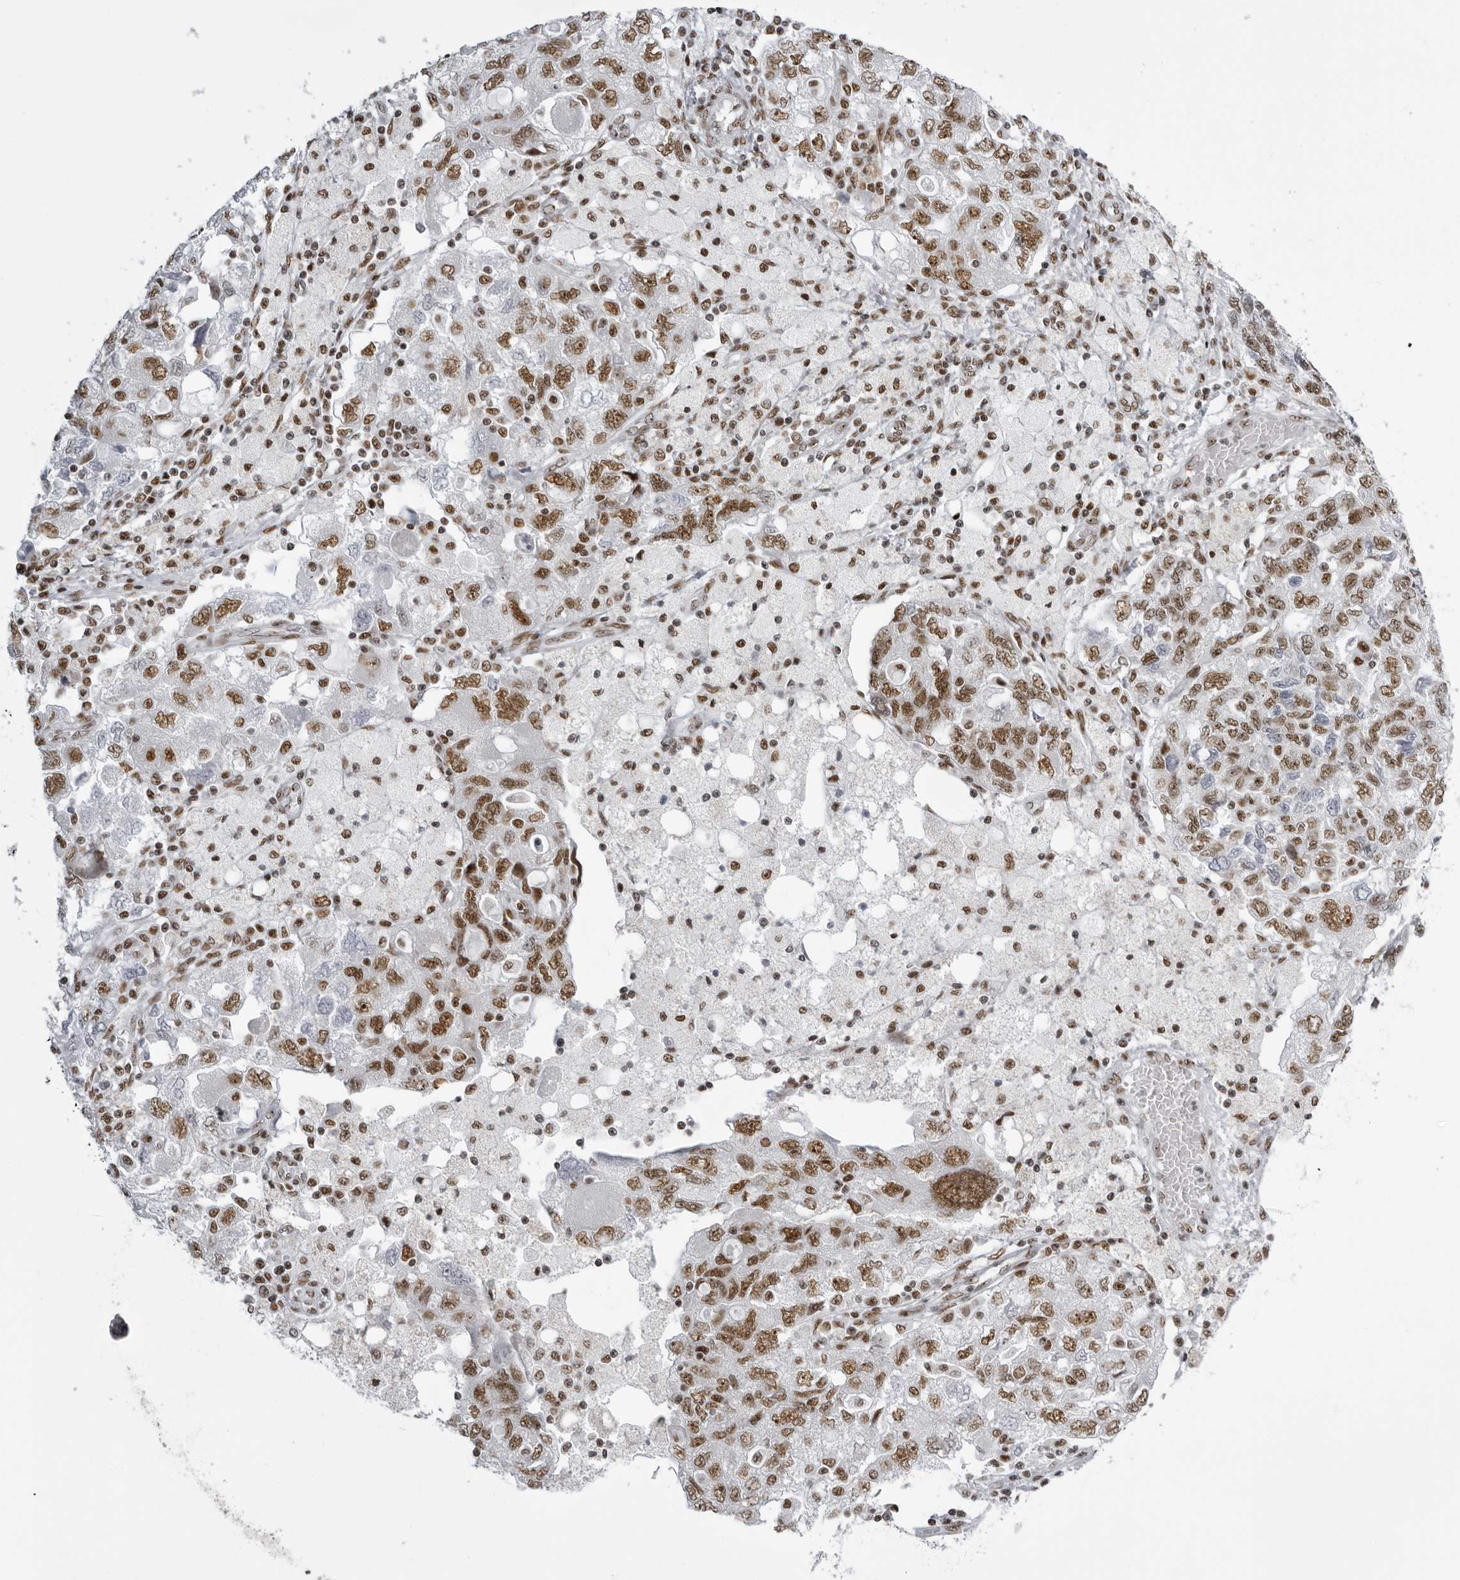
{"staining": {"intensity": "moderate", "quantity": ">75%", "location": "nuclear"}, "tissue": "ovarian cancer", "cell_type": "Tumor cells", "image_type": "cancer", "snomed": [{"axis": "morphology", "description": "Carcinoma, NOS"}, {"axis": "morphology", "description": "Cystadenocarcinoma, serous, NOS"}, {"axis": "topography", "description": "Ovary"}], "caption": "This micrograph demonstrates immunohistochemistry (IHC) staining of human ovarian carcinoma, with medium moderate nuclear positivity in approximately >75% of tumor cells.", "gene": "DHX9", "patient": {"sex": "female", "age": 69}}